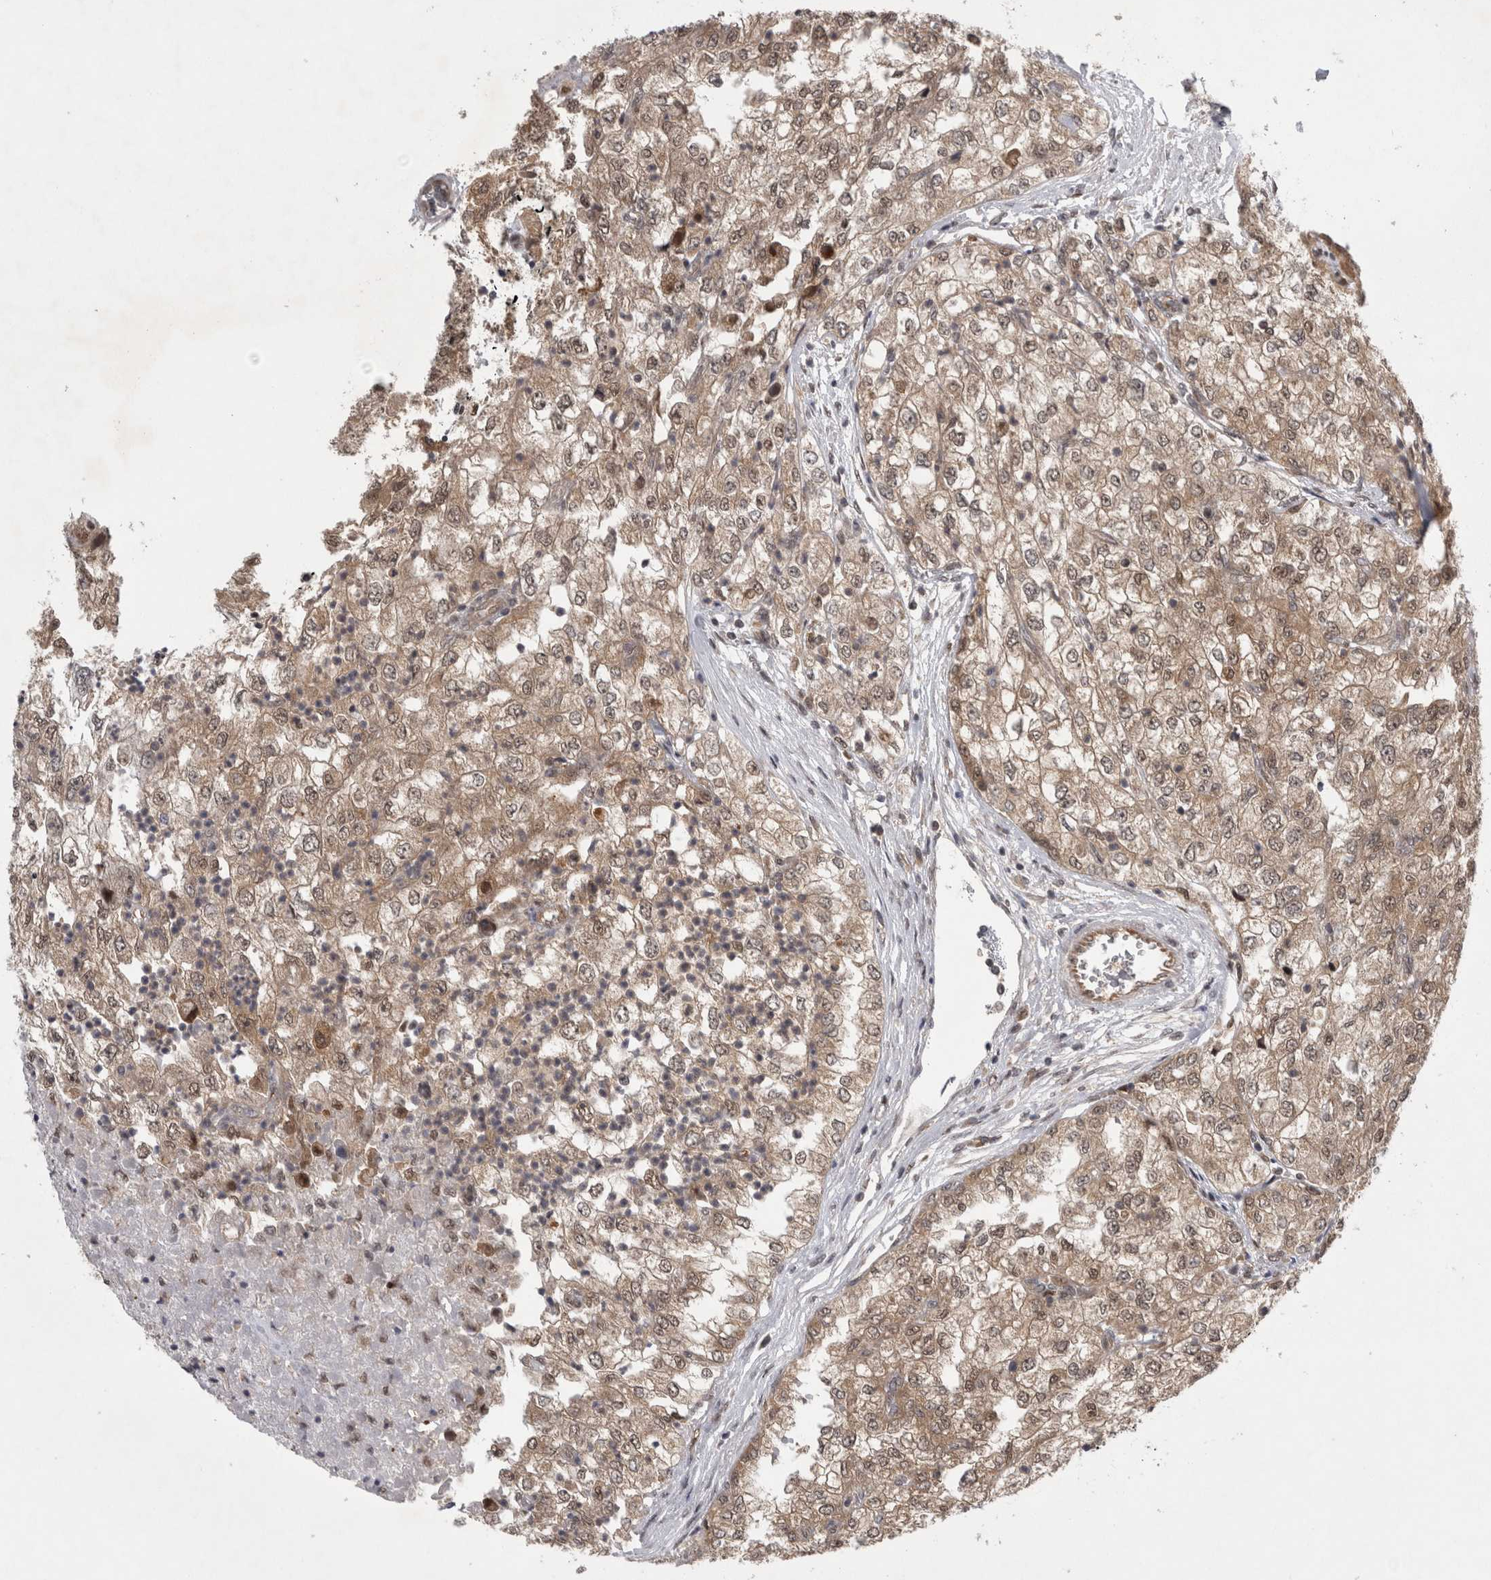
{"staining": {"intensity": "weak", "quantity": ">75%", "location": "cytoplasmic/membranous,nuclear"}, "tissue": "renal cancer", "cell_type": "Tumor cells", "image_type": "cancer", "snomed": [{"axis": "morphology", "description": "Adenocarcinoma, NOS"}, {"axis": "topography", "description": "Kidney"}], "caption": "The photomicrograph demonstrates immunohistochemical staining of renal adenocarcinoma. There is weak cytoplasmic/membranous and nuclear staining is appreciated in about >75% of tumor cells.", "gene": "PSMB2", "patient": {"sex": "female", "age": 54}}